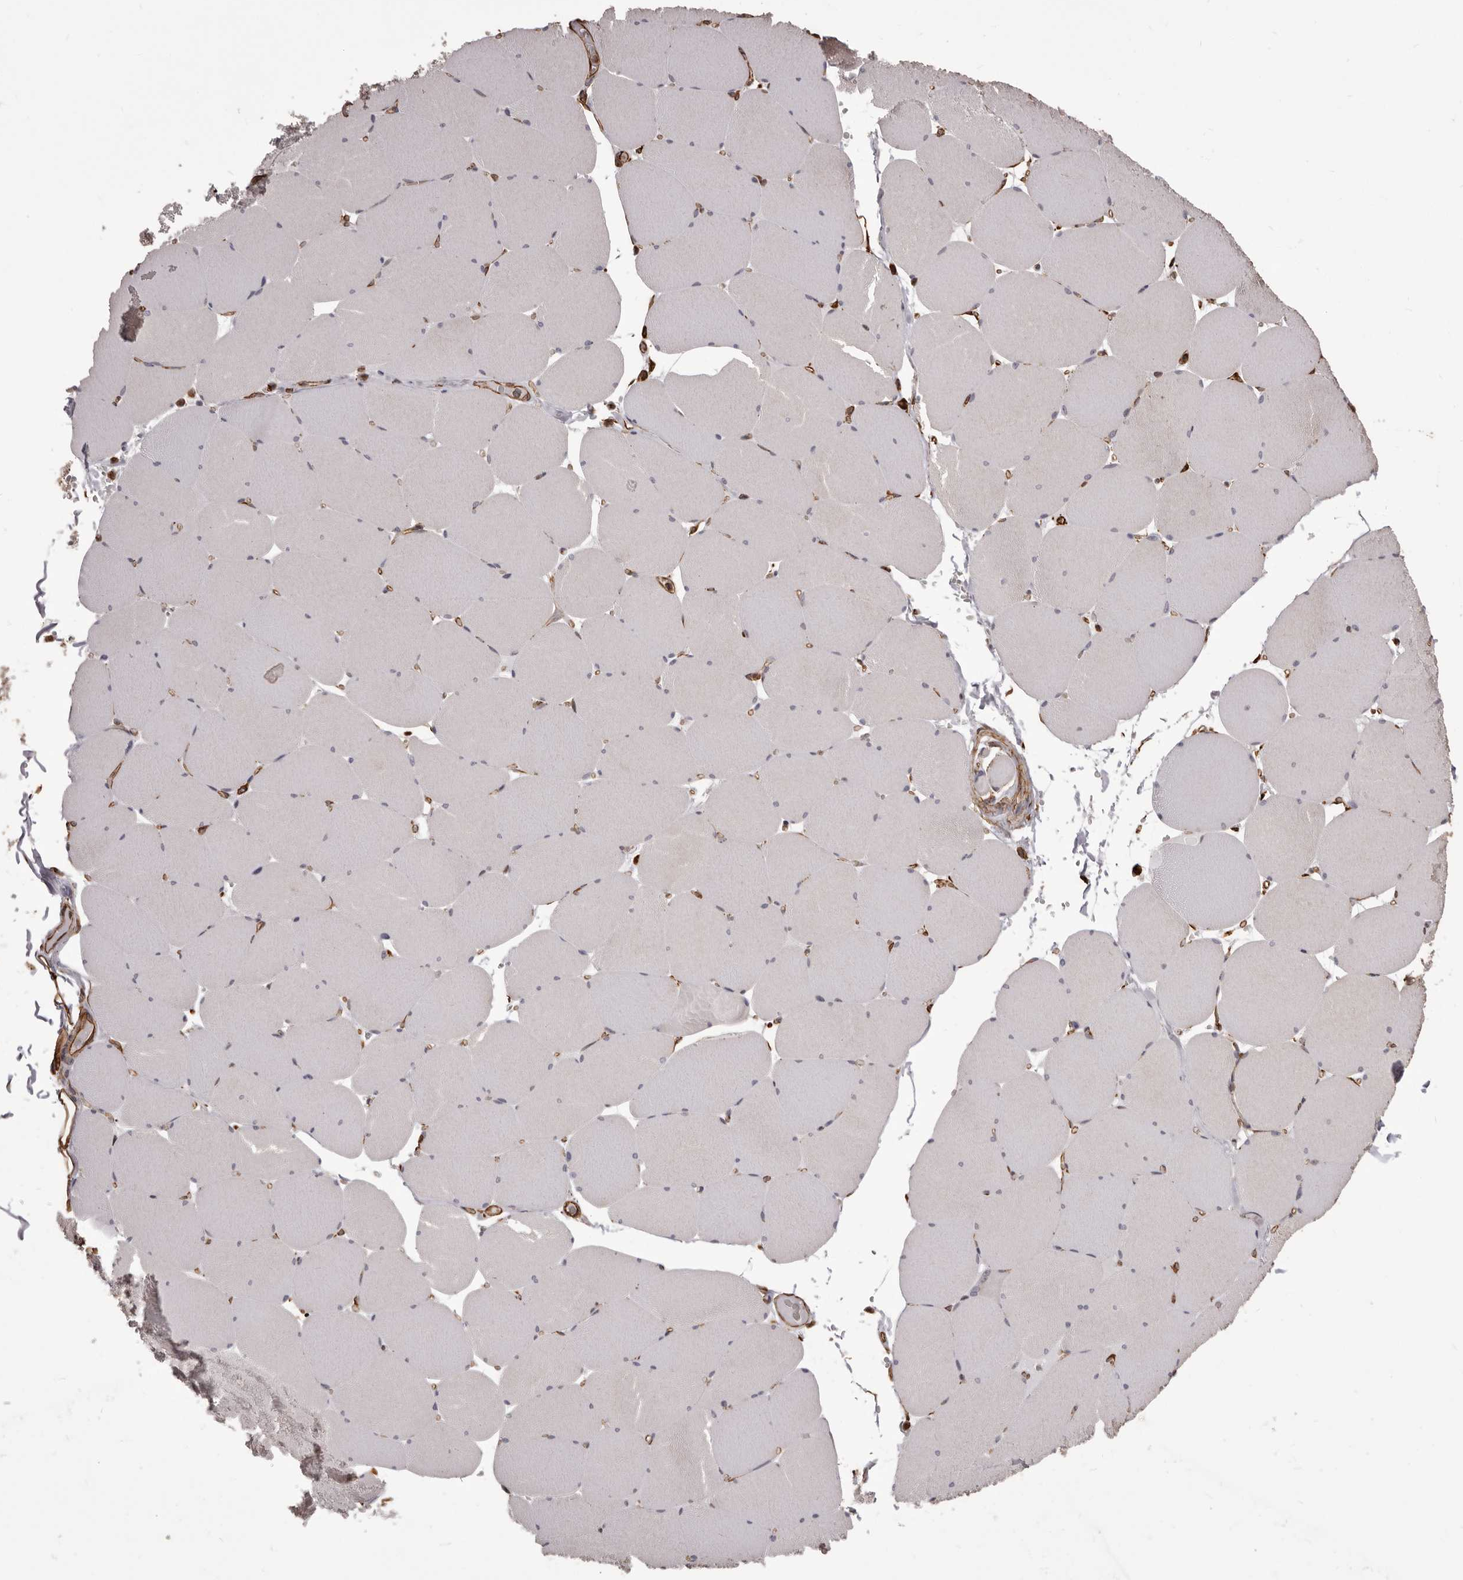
{"staining": {"intensity": "weak", "quantity": "<25%", "location": "cytoplasmic/membranous"}, "tissue": "skeletal muscle", "cell_type": "Myocytes", "image_type": "normal", "snomed": [{"axis": "morphology", "description": "Normal tissue, NOS"}, {"axis": "topography", "description": "Skeletal muscle"}, {"axis": "topography", "description": "Head-Neck"}], "caption": "There is no significant expression in myocytes of skeletal muscle. The staining is performed using DAB brown chromogen with nuclei counter-stained in using hematoxylin.", "gene": "MTURN", "patient": {"sex": "male", "age": 66}}